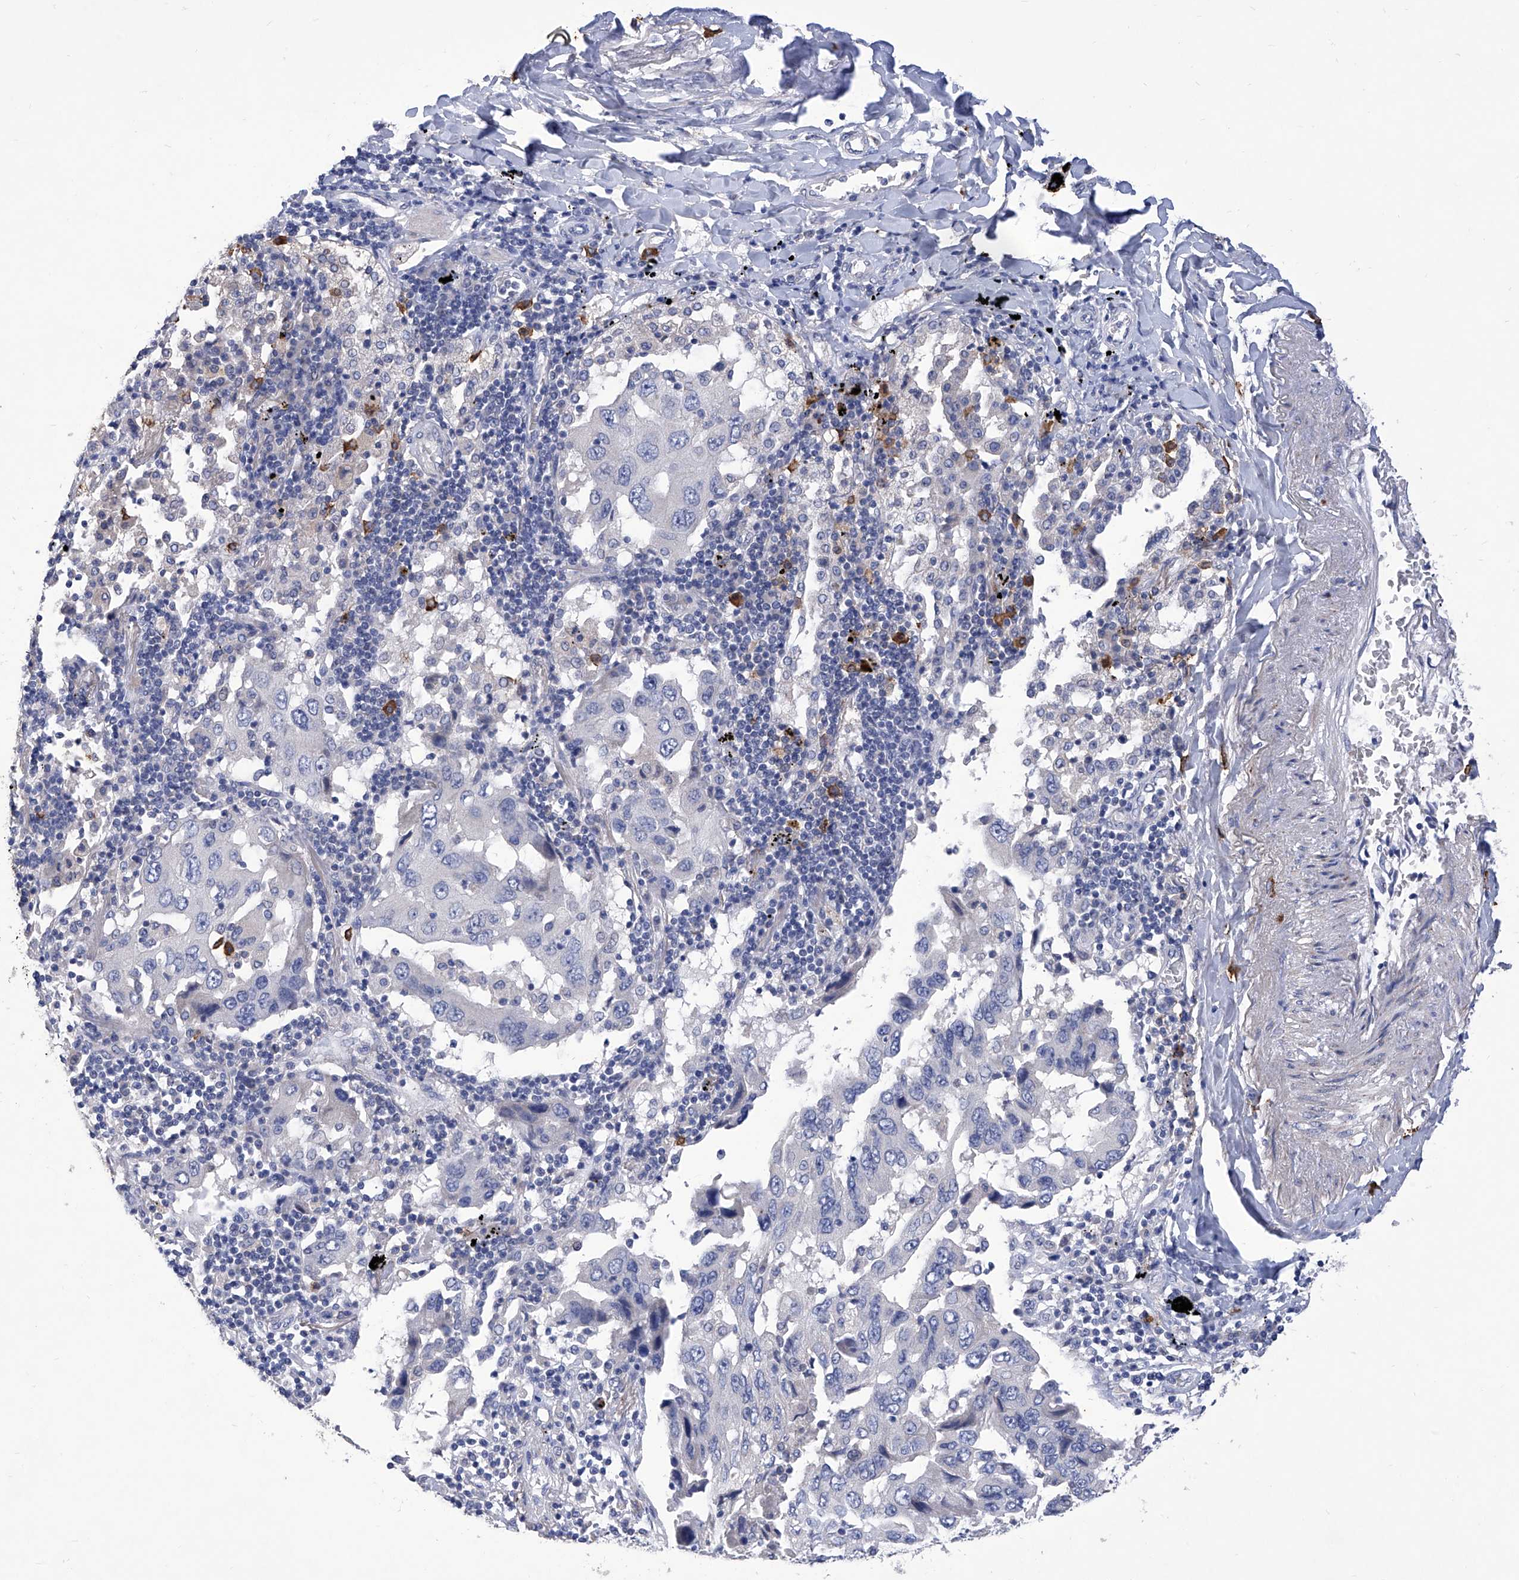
{"staining": {"intensity": "negative", "quantity": "none", "location": "none"}, "tissue": "lung cancer", "cell_type": "Tumor cells", "image_type": "cancer", "snomed": [{"axis": "morphology", "description": "Adenocarcinoma, NOS"}, {"axis": "topography", "description": "Lung"}], "caption": "Micrograph shows no significant protein positivity in tumor cells of lung cancer. (IHC, brightfield microscopy, high magnification).", "gene": "IFNL2", "patient": {"sex": "female", "age": 65}}